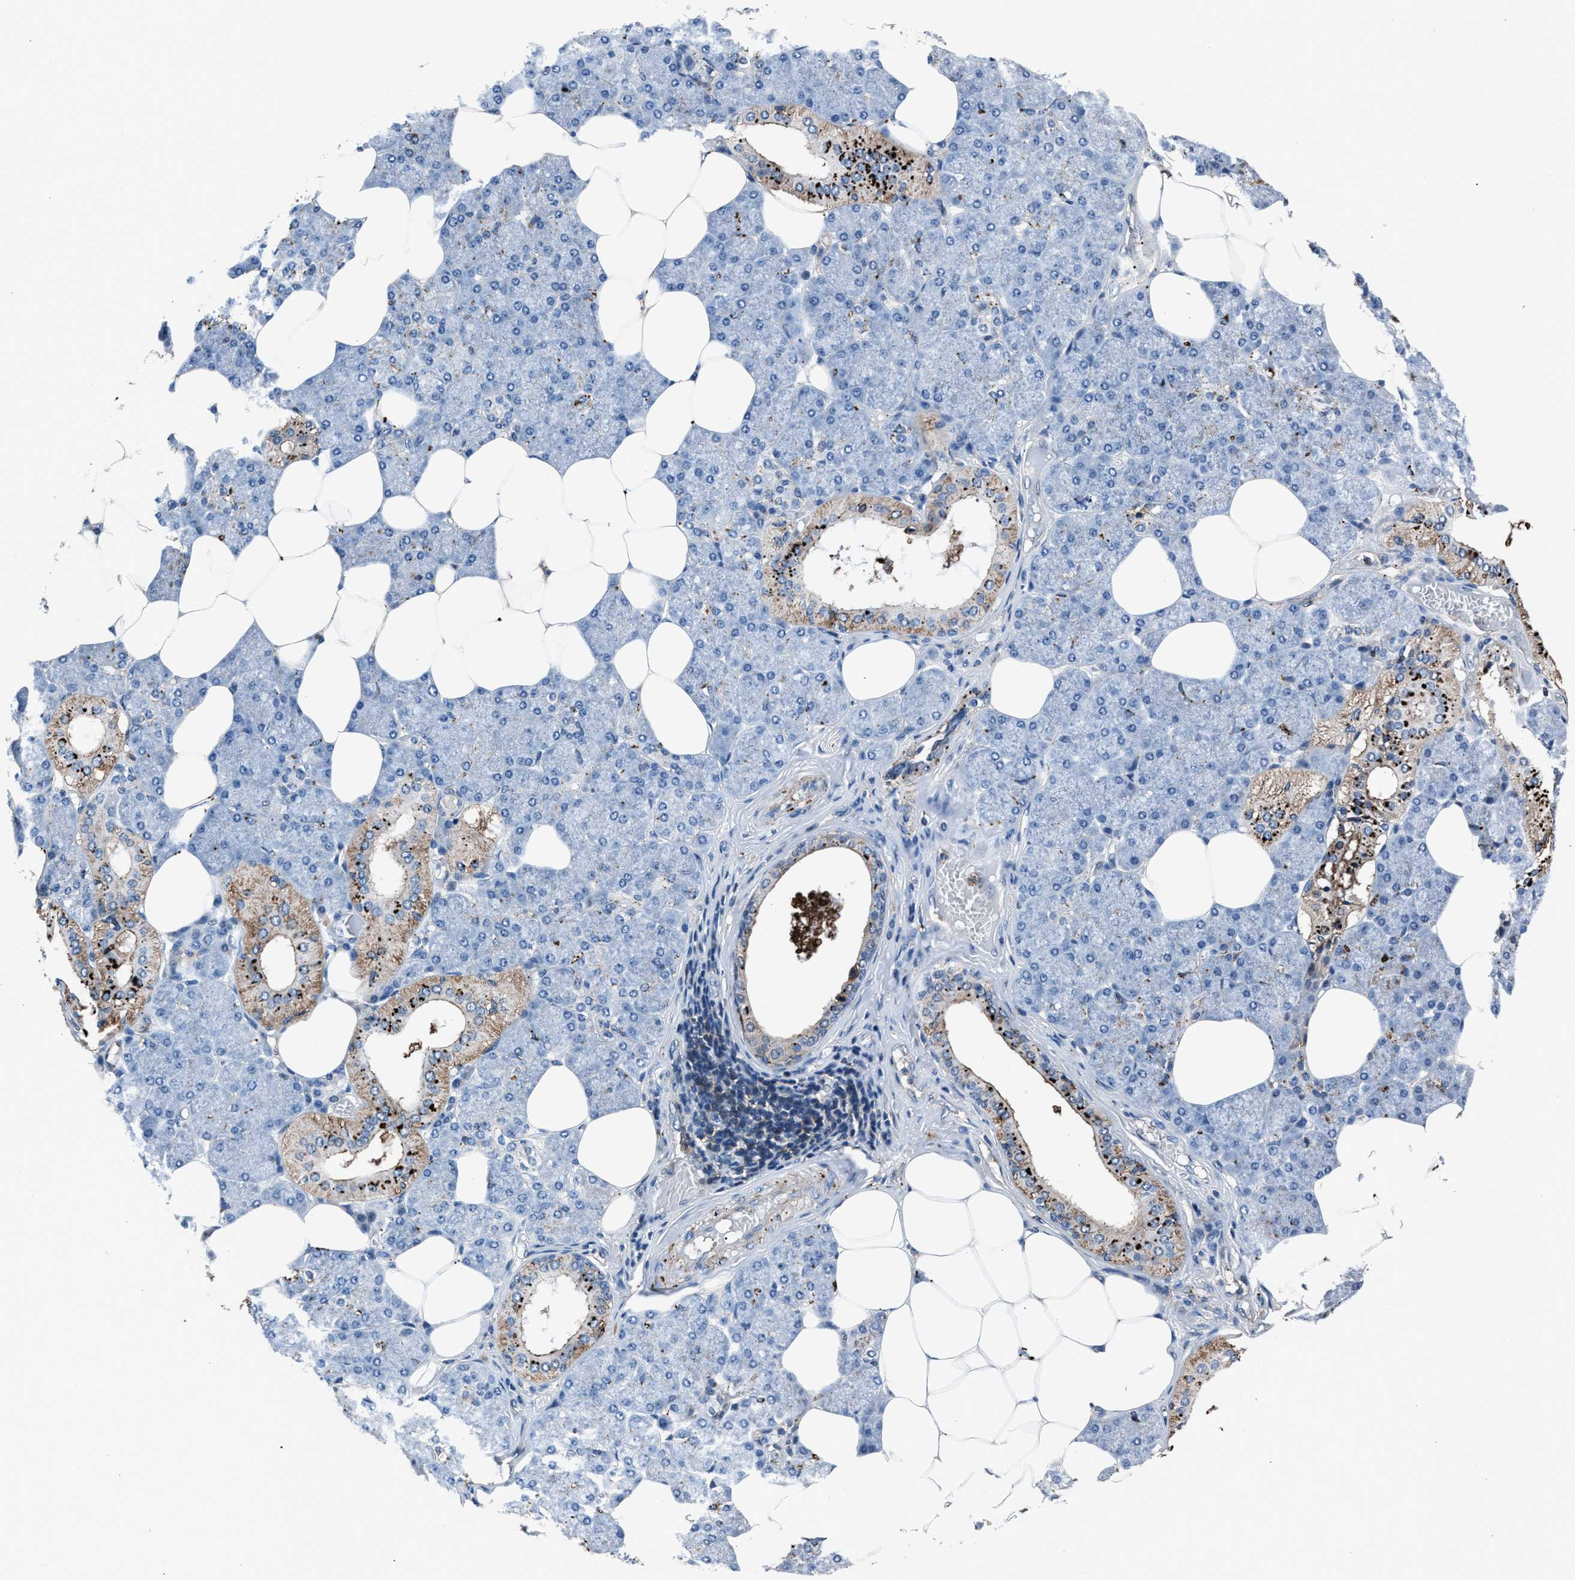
{"staining": {"intensity": "moderate", "quantity": "<25%", "location": "cytoplasmic/membranous"}, "tissue": "salivary gland", "cell_type": "Glandular cells", "image_type": "normal", "snomed": [{"axis": "morphology", "description": "Normal tissue, NOS"}, {"axis": "topography", "description": "Salivary gland"}], "caption": "A brown stain highlights moderate cytoplasmic/membranous positivity of a protein in glandular cells of benign salivary gland.", "gene": "MFSD11", "patient": {"sex": "male", "age": 62}}